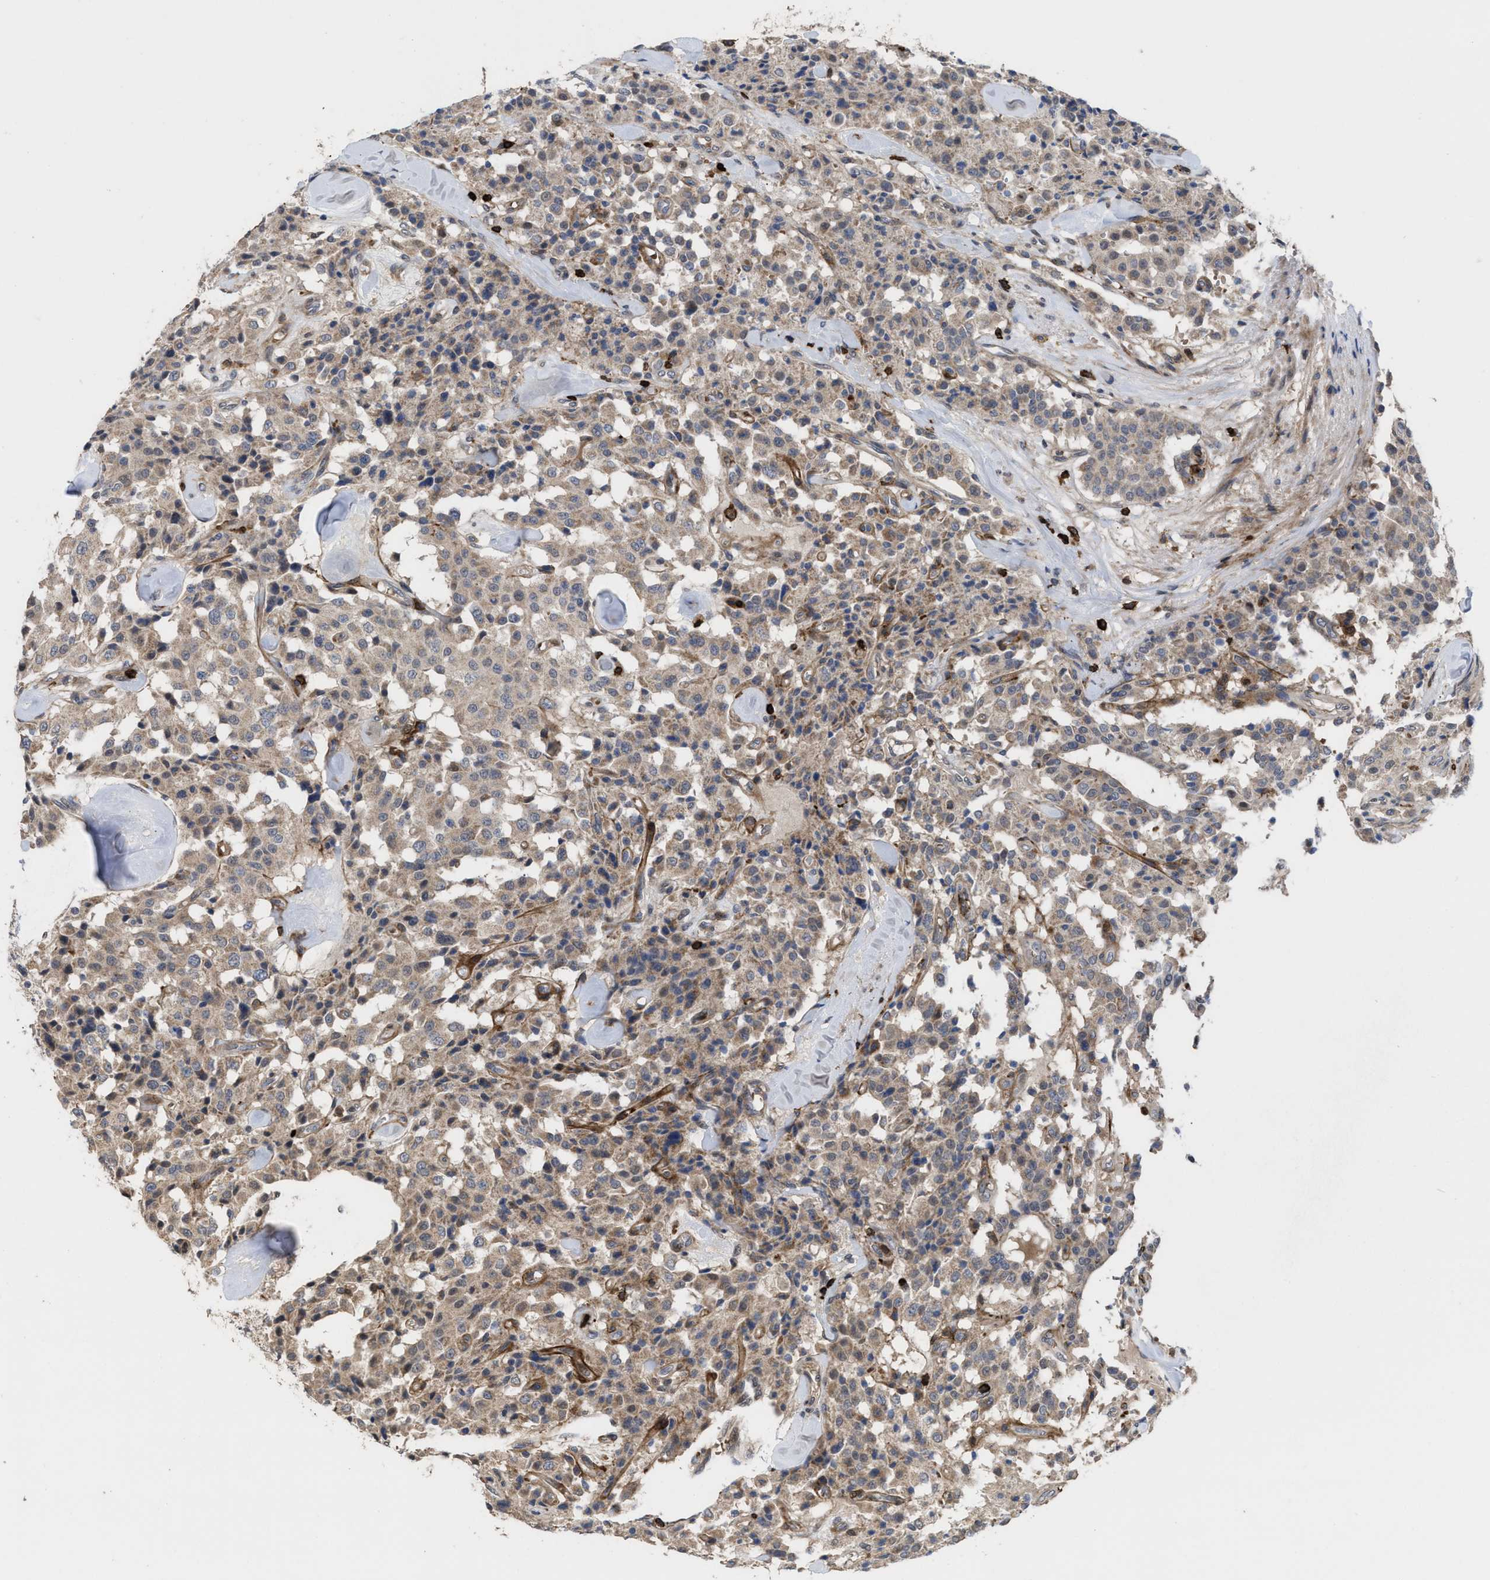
{"staining": {"intensity": "weak", "quantity": ">75%", "location": "cytoplasmic/membranous"}, "tissue": "carcinoid", "cell_type": "Tumor cells", "image_type": "cancer", "snomed": [{"axis": "morphology", "description": "Carcinoid, malignant, NOS"}, {"axis": "topography", "description": "Lung"}], "caption": "IHC of malignant carcinoid shows low levels of weak cytoplasmic/membranous staining in approximately >75% of tumor cells.", "gene": "PTPRE", "patient": {"sex": "male", "age": 30}}